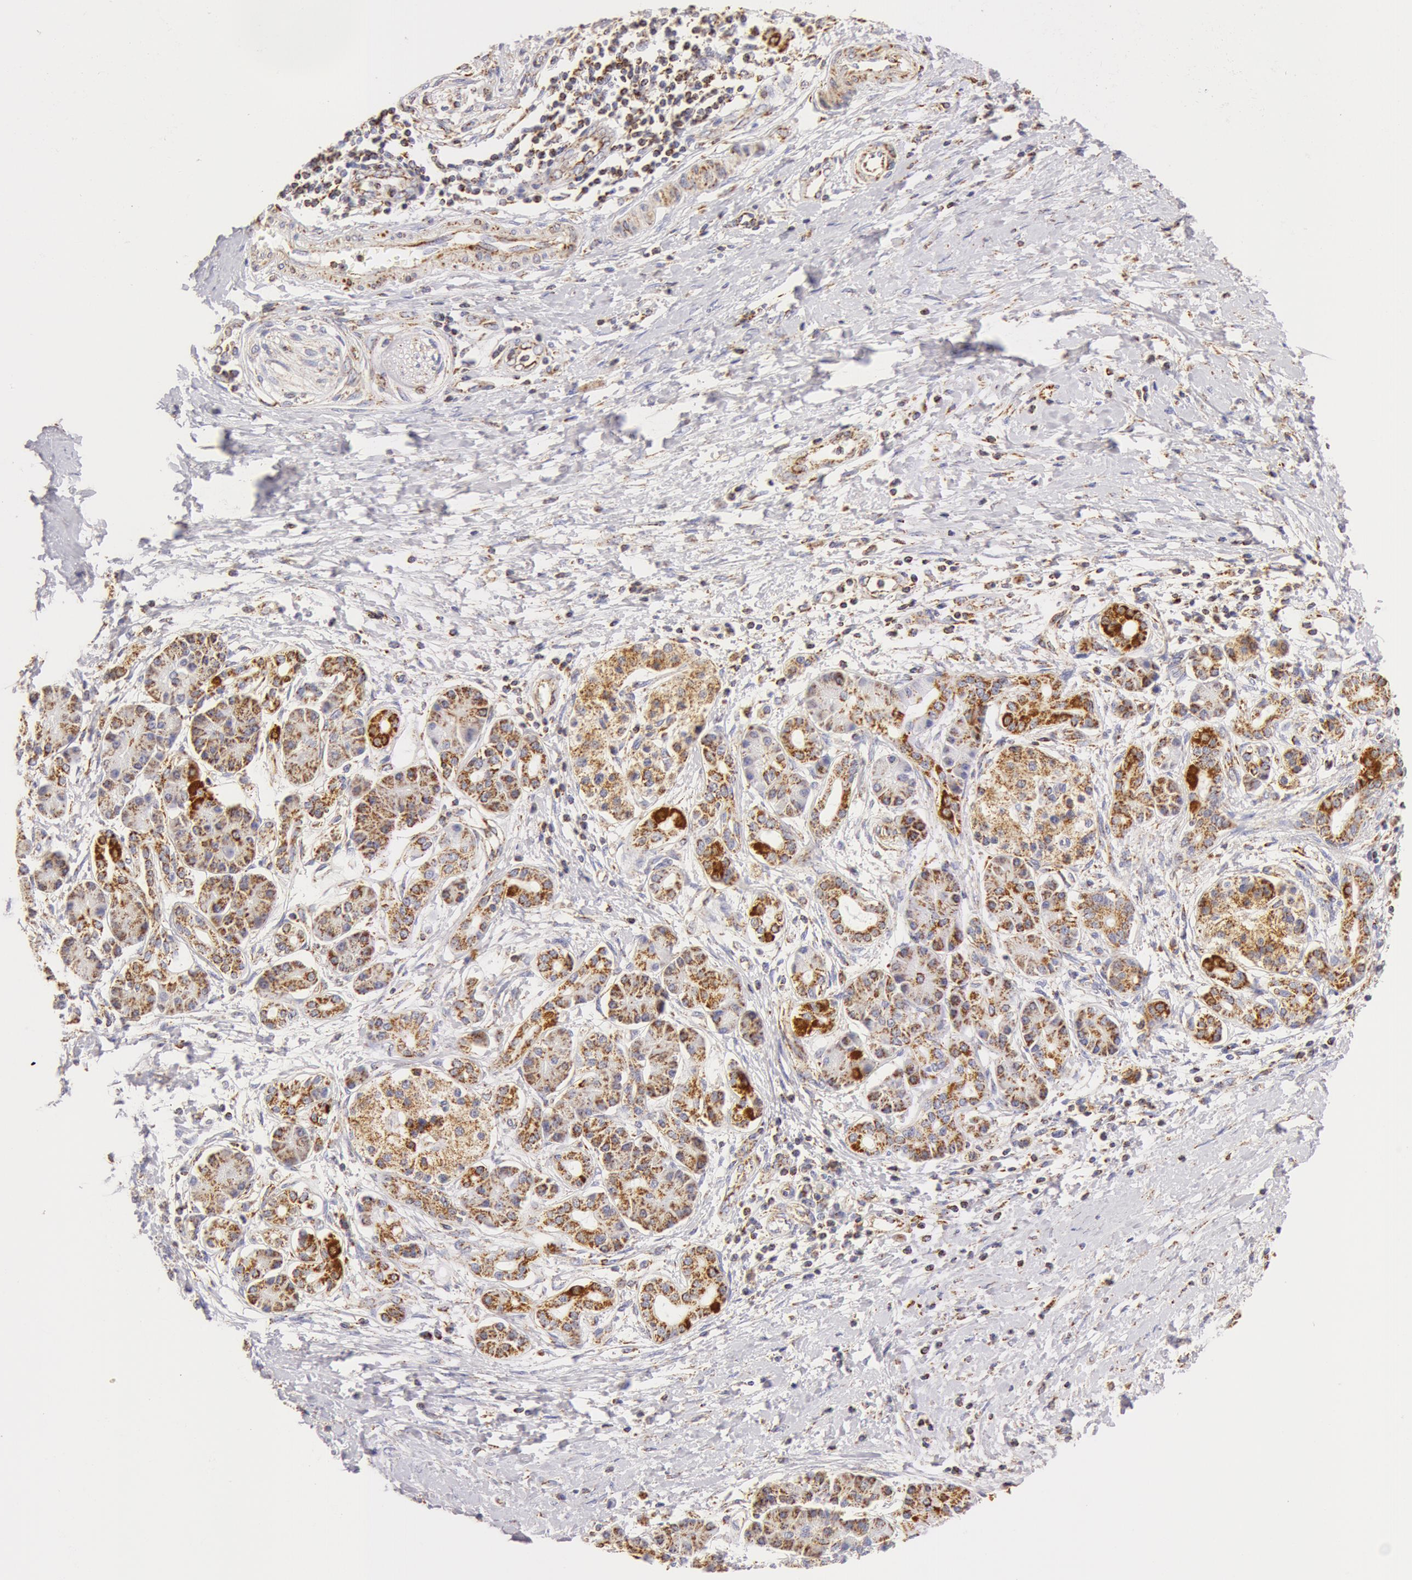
{"staining": {"intensity": "moderate", "quantity": "25%-75%", "location": "cytoplasmic/membranous"}, "tissue": "pancreatic cancer", "cell_type": "Tumor cells", "image_type": "cancer", "snomed": [{"axis": "morphology", "description": "Adenocarcinoma, NOS"}, {"axis": "topography", "description": "Pancreas"}], "caption": "Protein analysis of pancreatic cancer tissue shows moderate cytoplasmic/membranous expression in about 25%-75% of tumor cells. (IHC, brightfield microscopy, high magnification).", "gene": "ATP5F1B", "patient": {"sex": "female", "age": 66}}